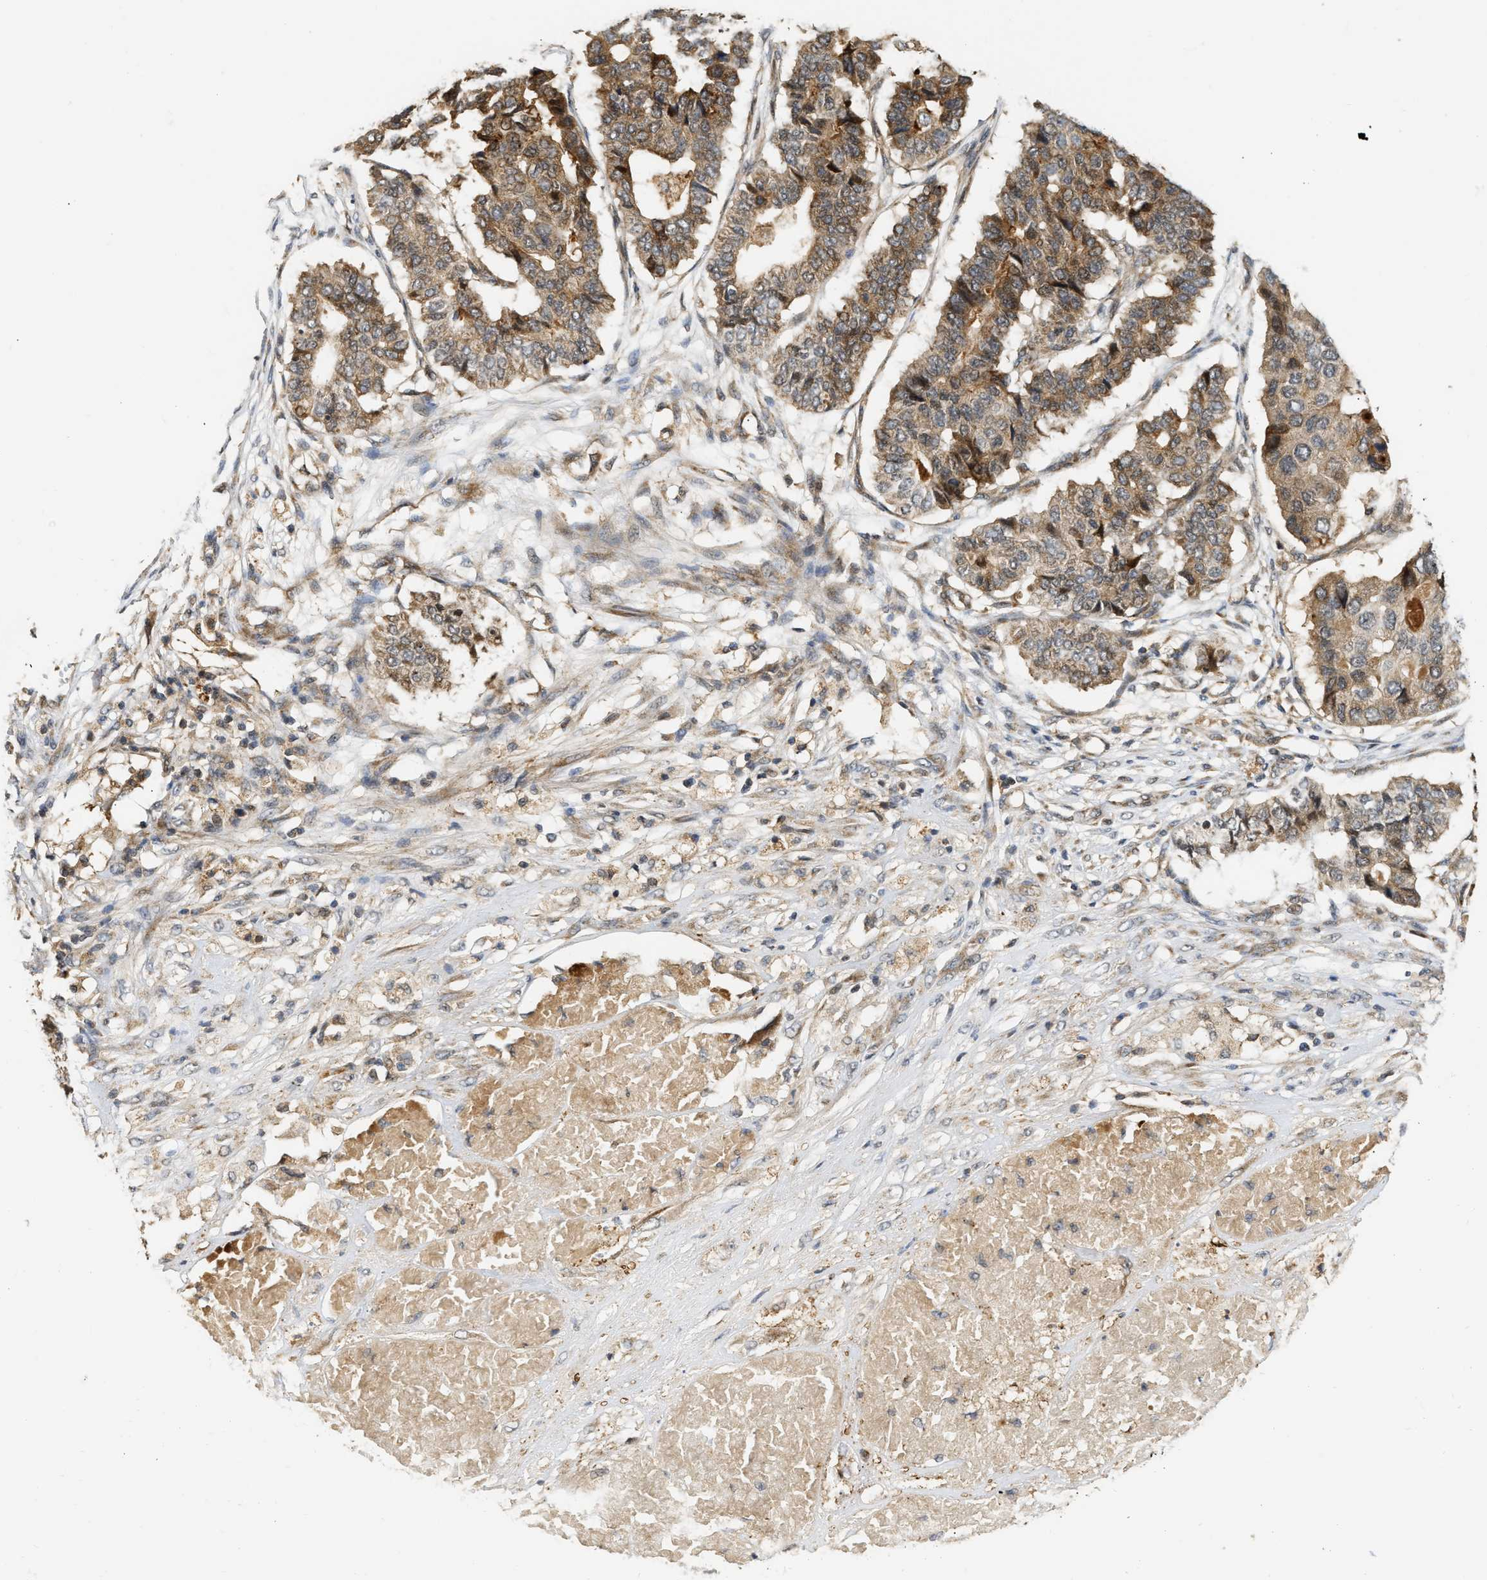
{"staining": {"intensity": "moderate", "quantity": ">75%", "location": "cytoplasmic/membranous"}, "tissue": "pancreatic cancer", "cell_type": "Tumor cells", "image_type": "cancer", "snomed": [{"axis": "morphology", "description": "Adenocarcinoma, NOS"}, {"axis": "topography", "description": "Pancreas"}], "caption": "Immunohistochemical staining of pancreatic adenocarcinoma reveals medium levels of moderate cytoplasmic/membranous protein staining in approximately >75% of tumor cells.", "gene": "EXTL2", "patient": {"sex": "male", "age": 50}}